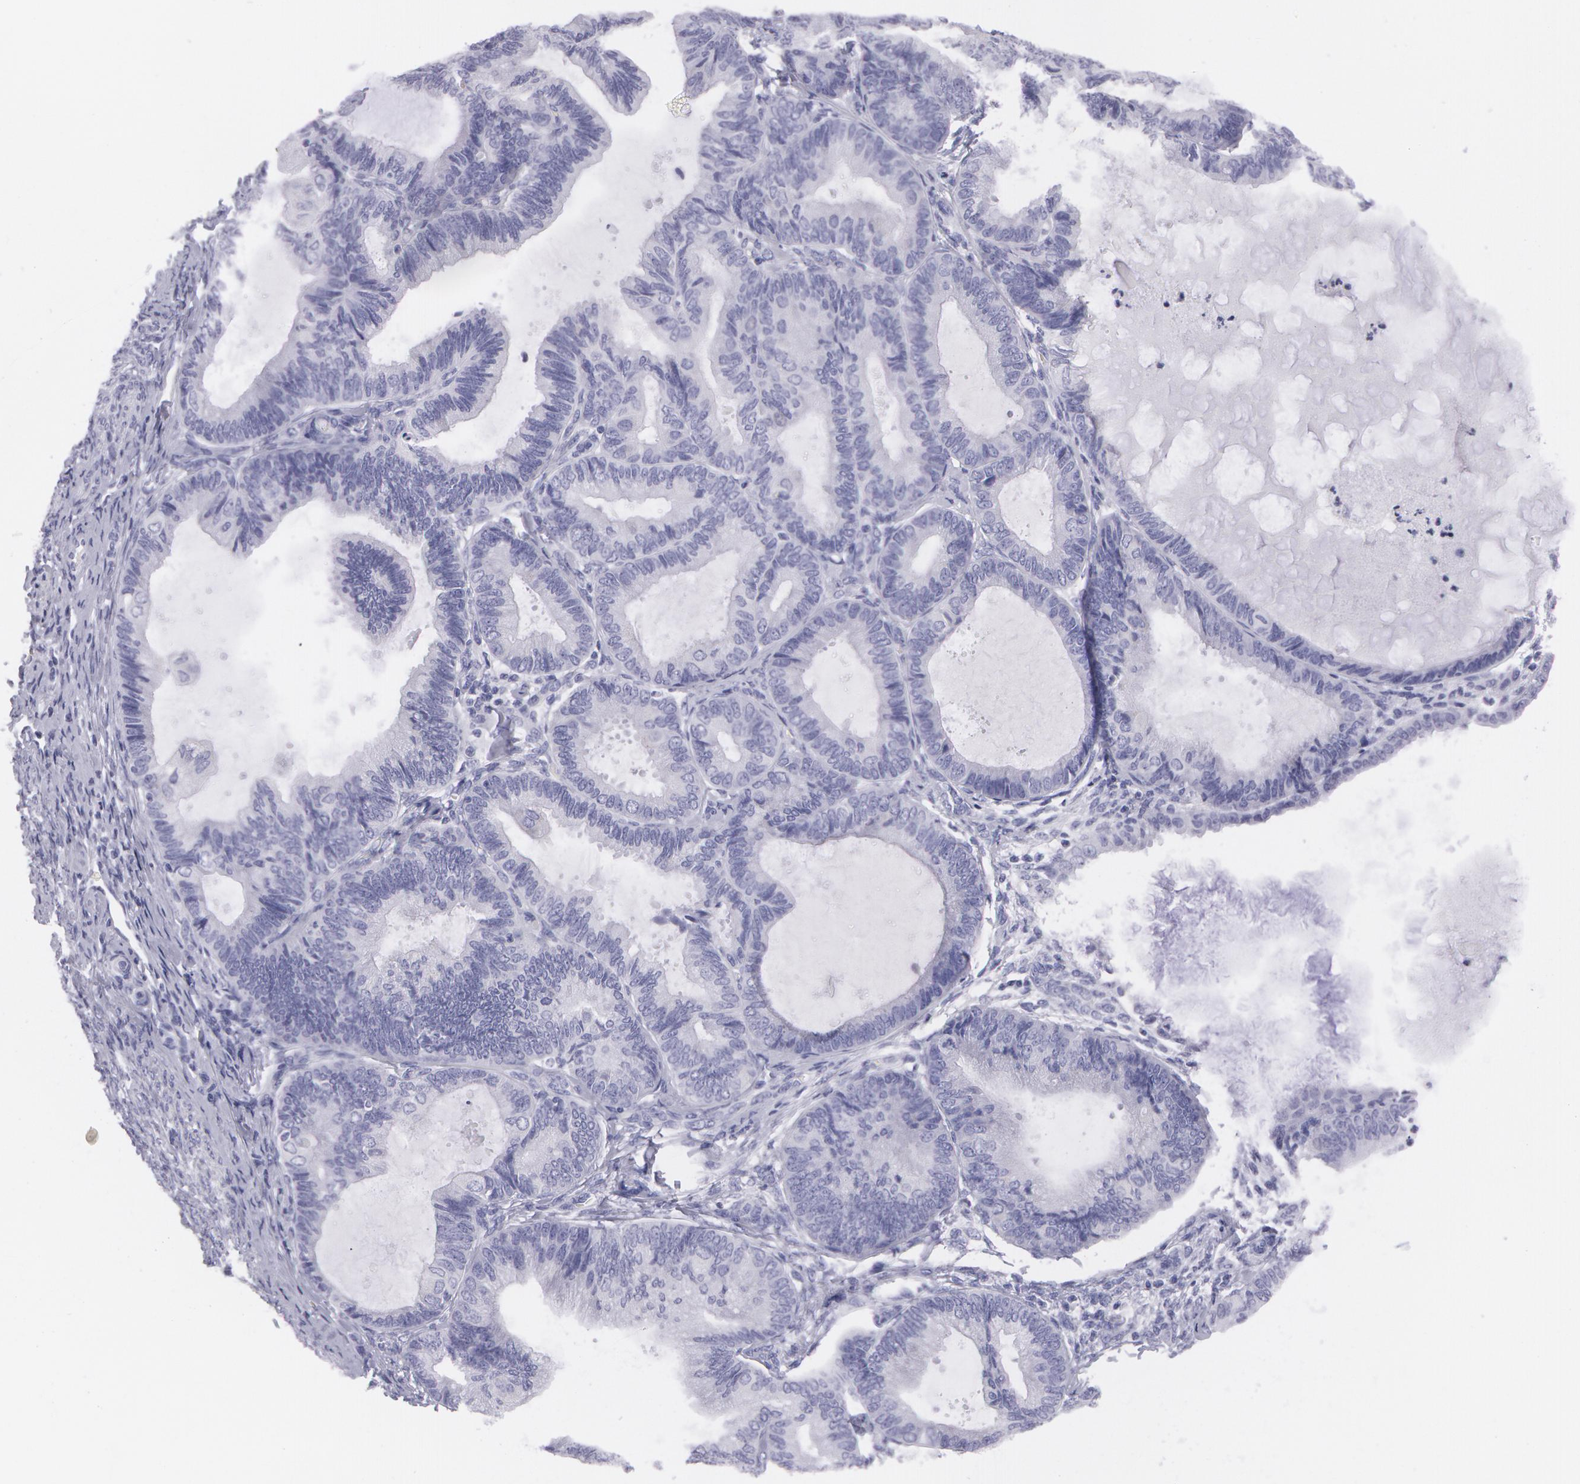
{"staining": {"intensity": "negative", "quantity": "none", "location": "none"}, "tissue": "endometrial cancer", "cell_type": "Tumor cells", "image_type": "cancer", "snomed": [{"axis": "morphology", "description": "Adenocarcinoma, NOS"}, {"axis": "topography", "description": "Endometrium"}], "caption": "A high-resolution histopathology image shows IHC staining of adenocarcinoma (endometrial), which displays no significant positivity in tumor cells. (Brightfield microscopy of DAB (3,3'-diaminobenzidine) immunohistochemistry at high magnification).", "gene": "AMACR", "patient": {"sex": "female", "age": 63}}